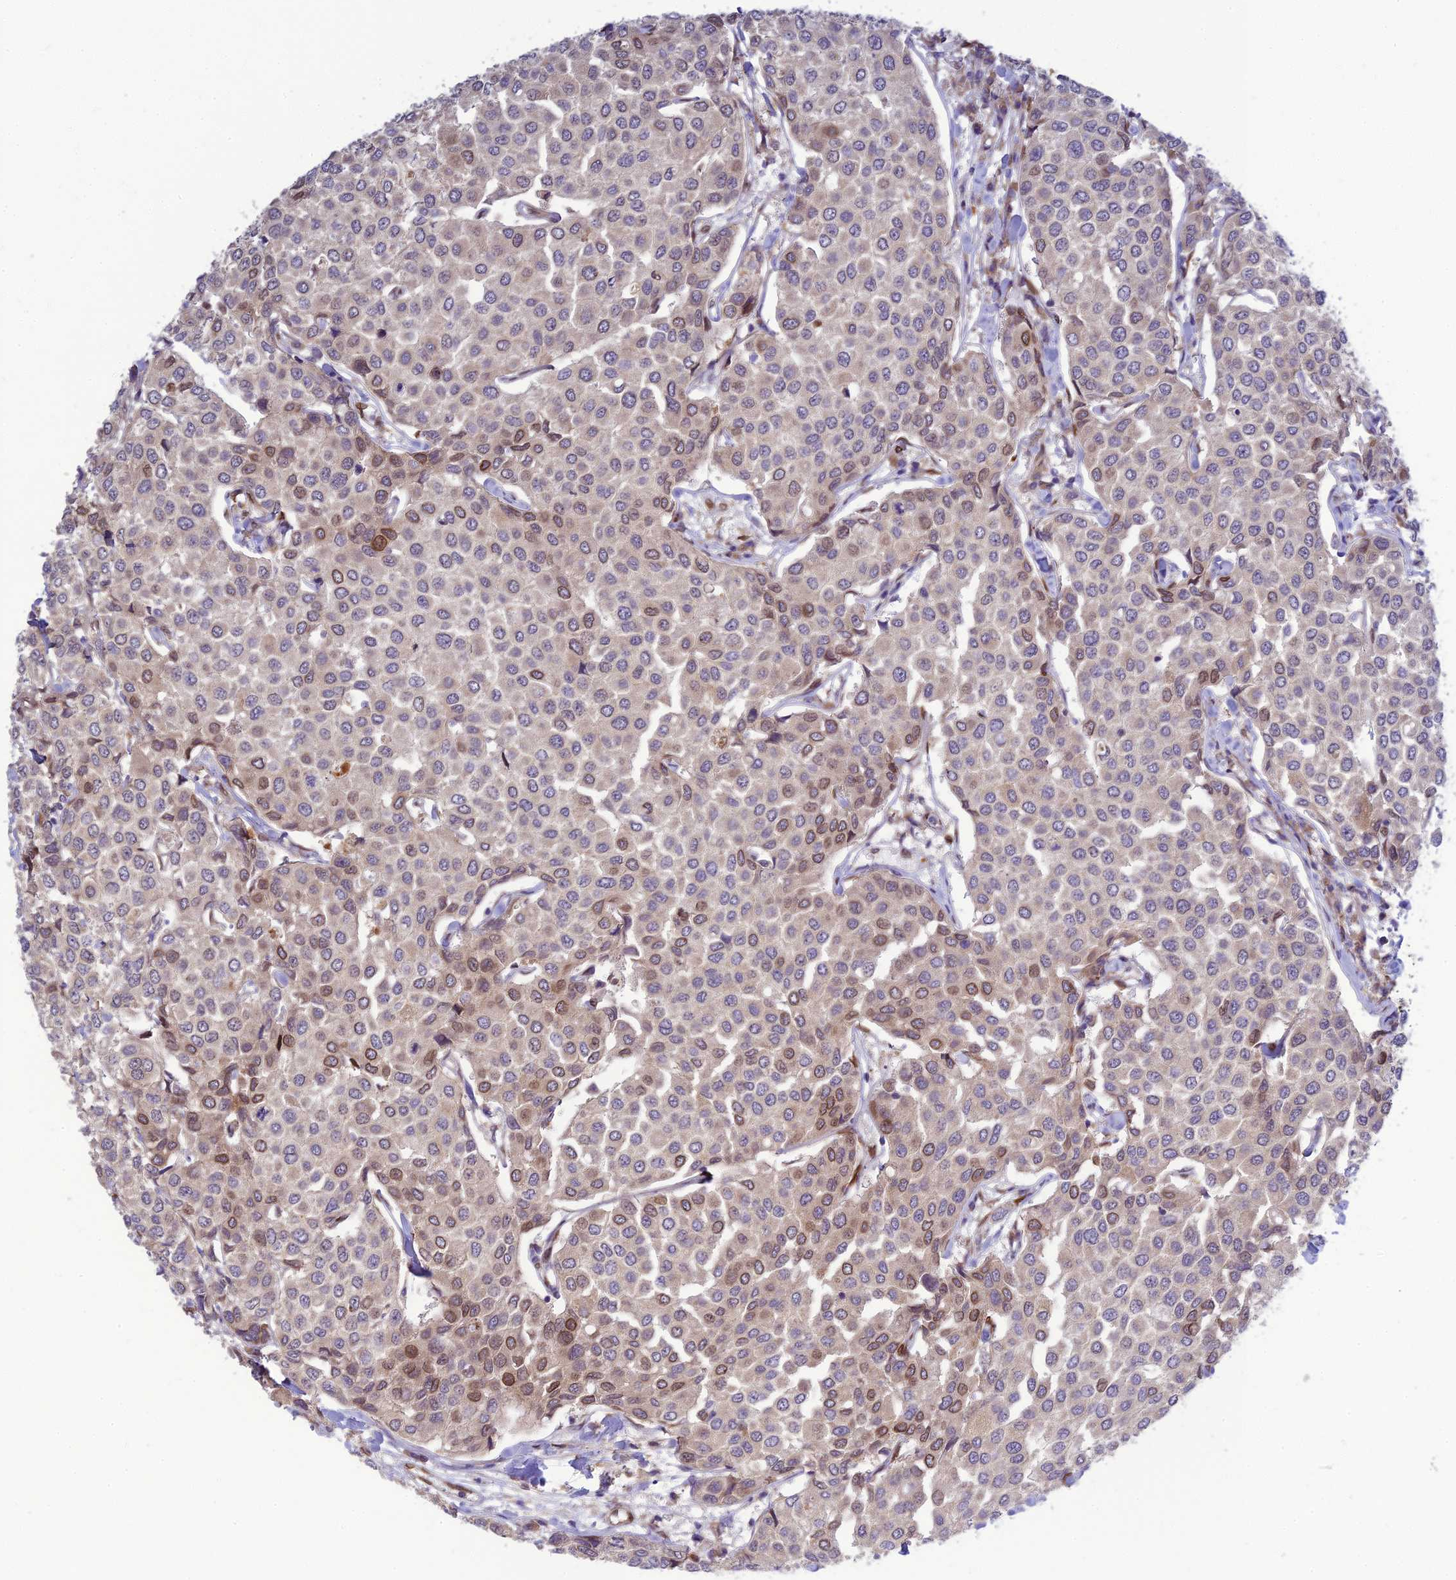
{"staining": {"intensity": "moderate", "quantity": "<25%", "location": "nuclear"}, "tissue": "breast cancer", "cell_type": "Tumor cells", "image_type": "cancer", "snomed": [{"axis": "morphology", "description": "Duct carcinoma"}, {"axis": "topography", "description": "Breast"}], "caption": "Intraductal carcinoma (breast) stained for a protein (brown) demonstrates moderate nuclear positive expression in approximately <25% of tumor cells.", "gene": "SKIC8", "patient": {"sex": "female", "age": 55}}